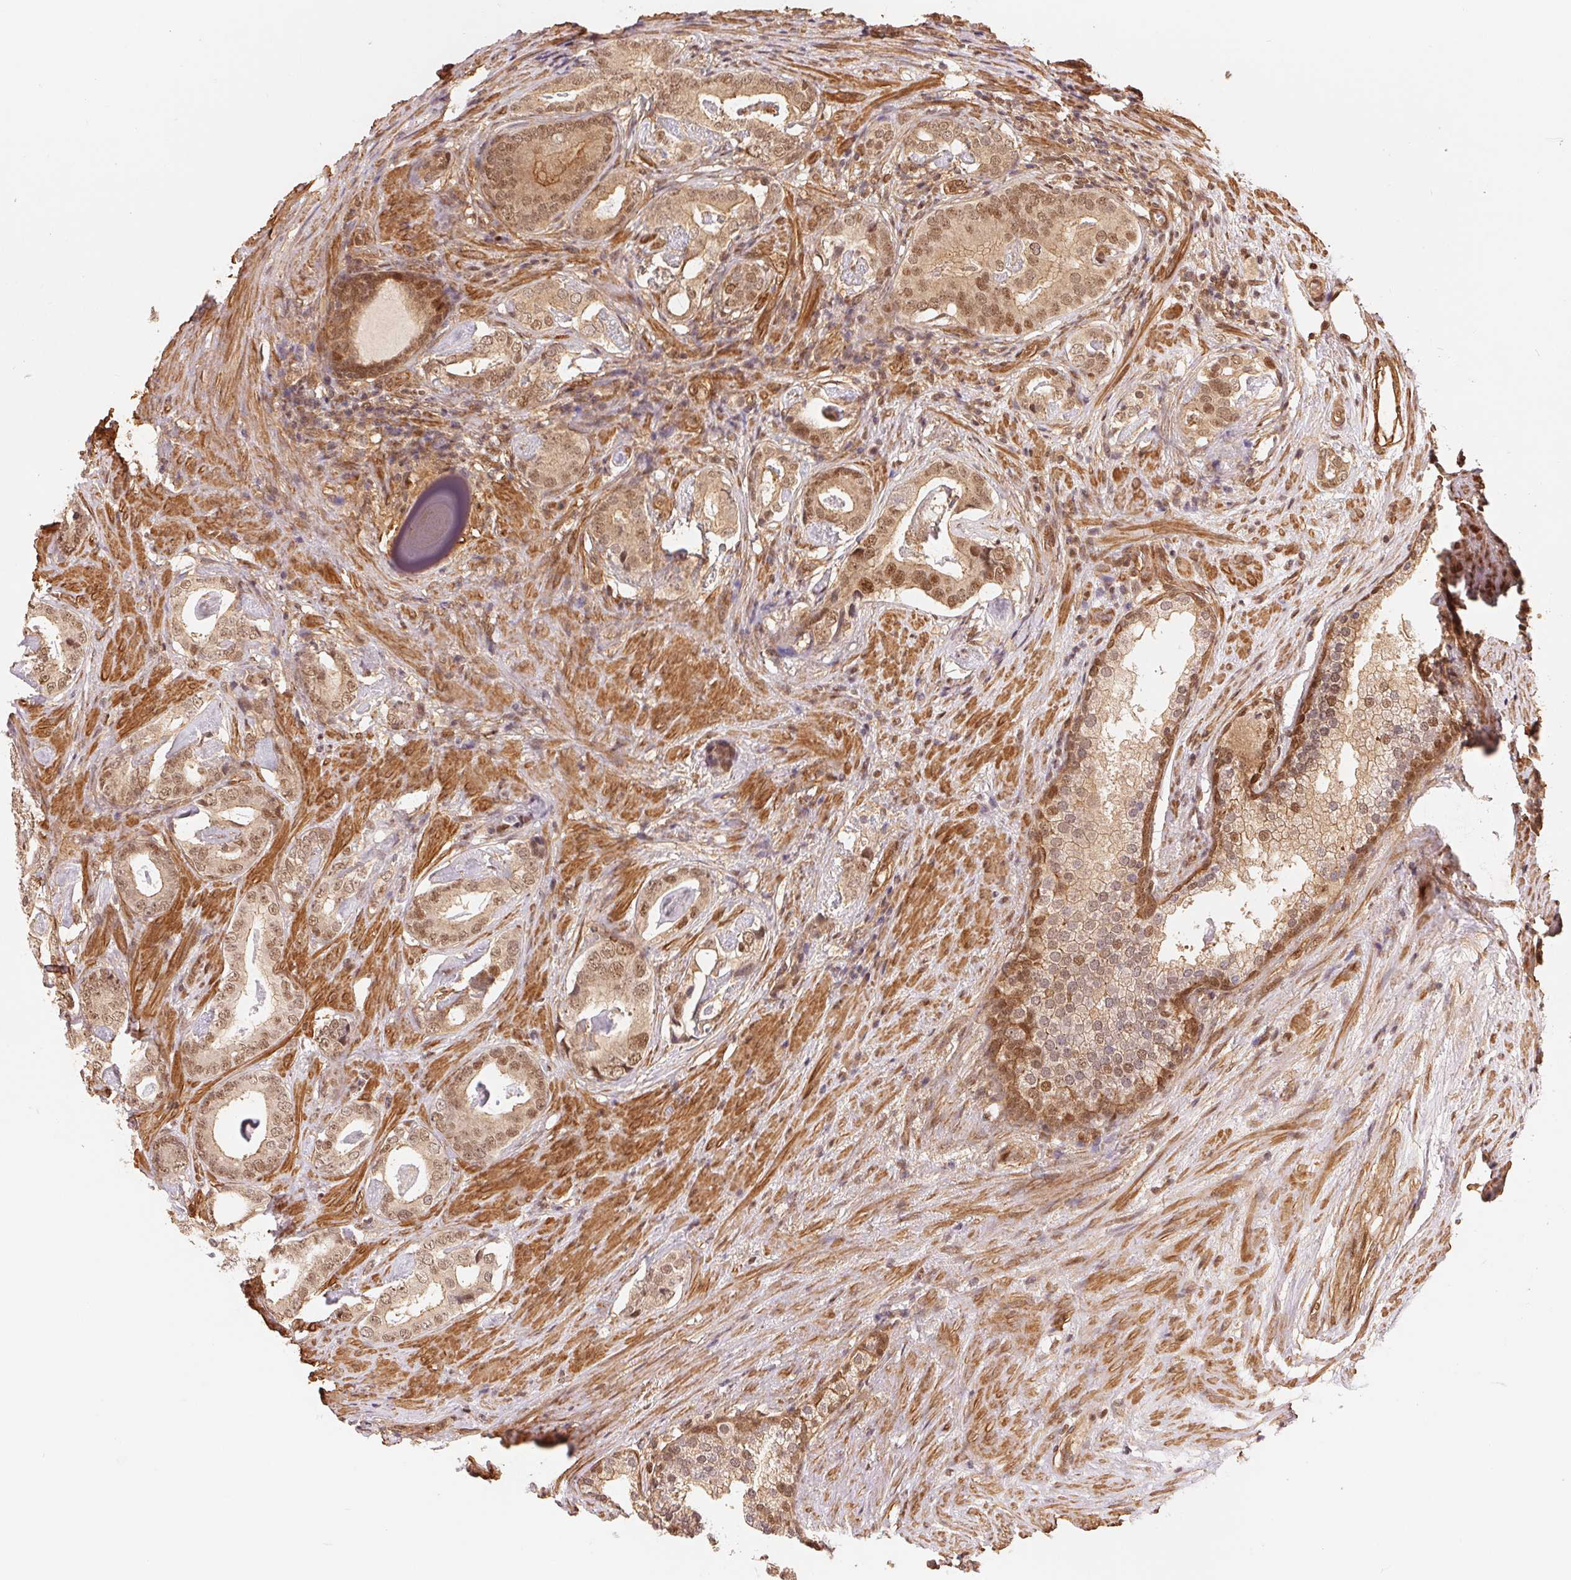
{"staining": {"intensity": "moderate", "quantity": ">75%", "location": "nuclear"}, "tissue": "prostate cancer", "cell_type": "Tumor cells", "image_type": "cancer", "snomed": [{"axis": "morphology", "description": "Adenocarcinoma, Low grade"}, {"axis": "topography", "description": "Prostate and seminal vesicle, NOS"}], "caption": "Brown immunohistochemical staining in human prostate cancer displays moderate nuclear expression in approximately >75% of tumor cells. (DAB = brown stain, brightfield microscopy at high magnification).", "gene": "TNIP2", "patient": {"sex": "male", "age": 71}}